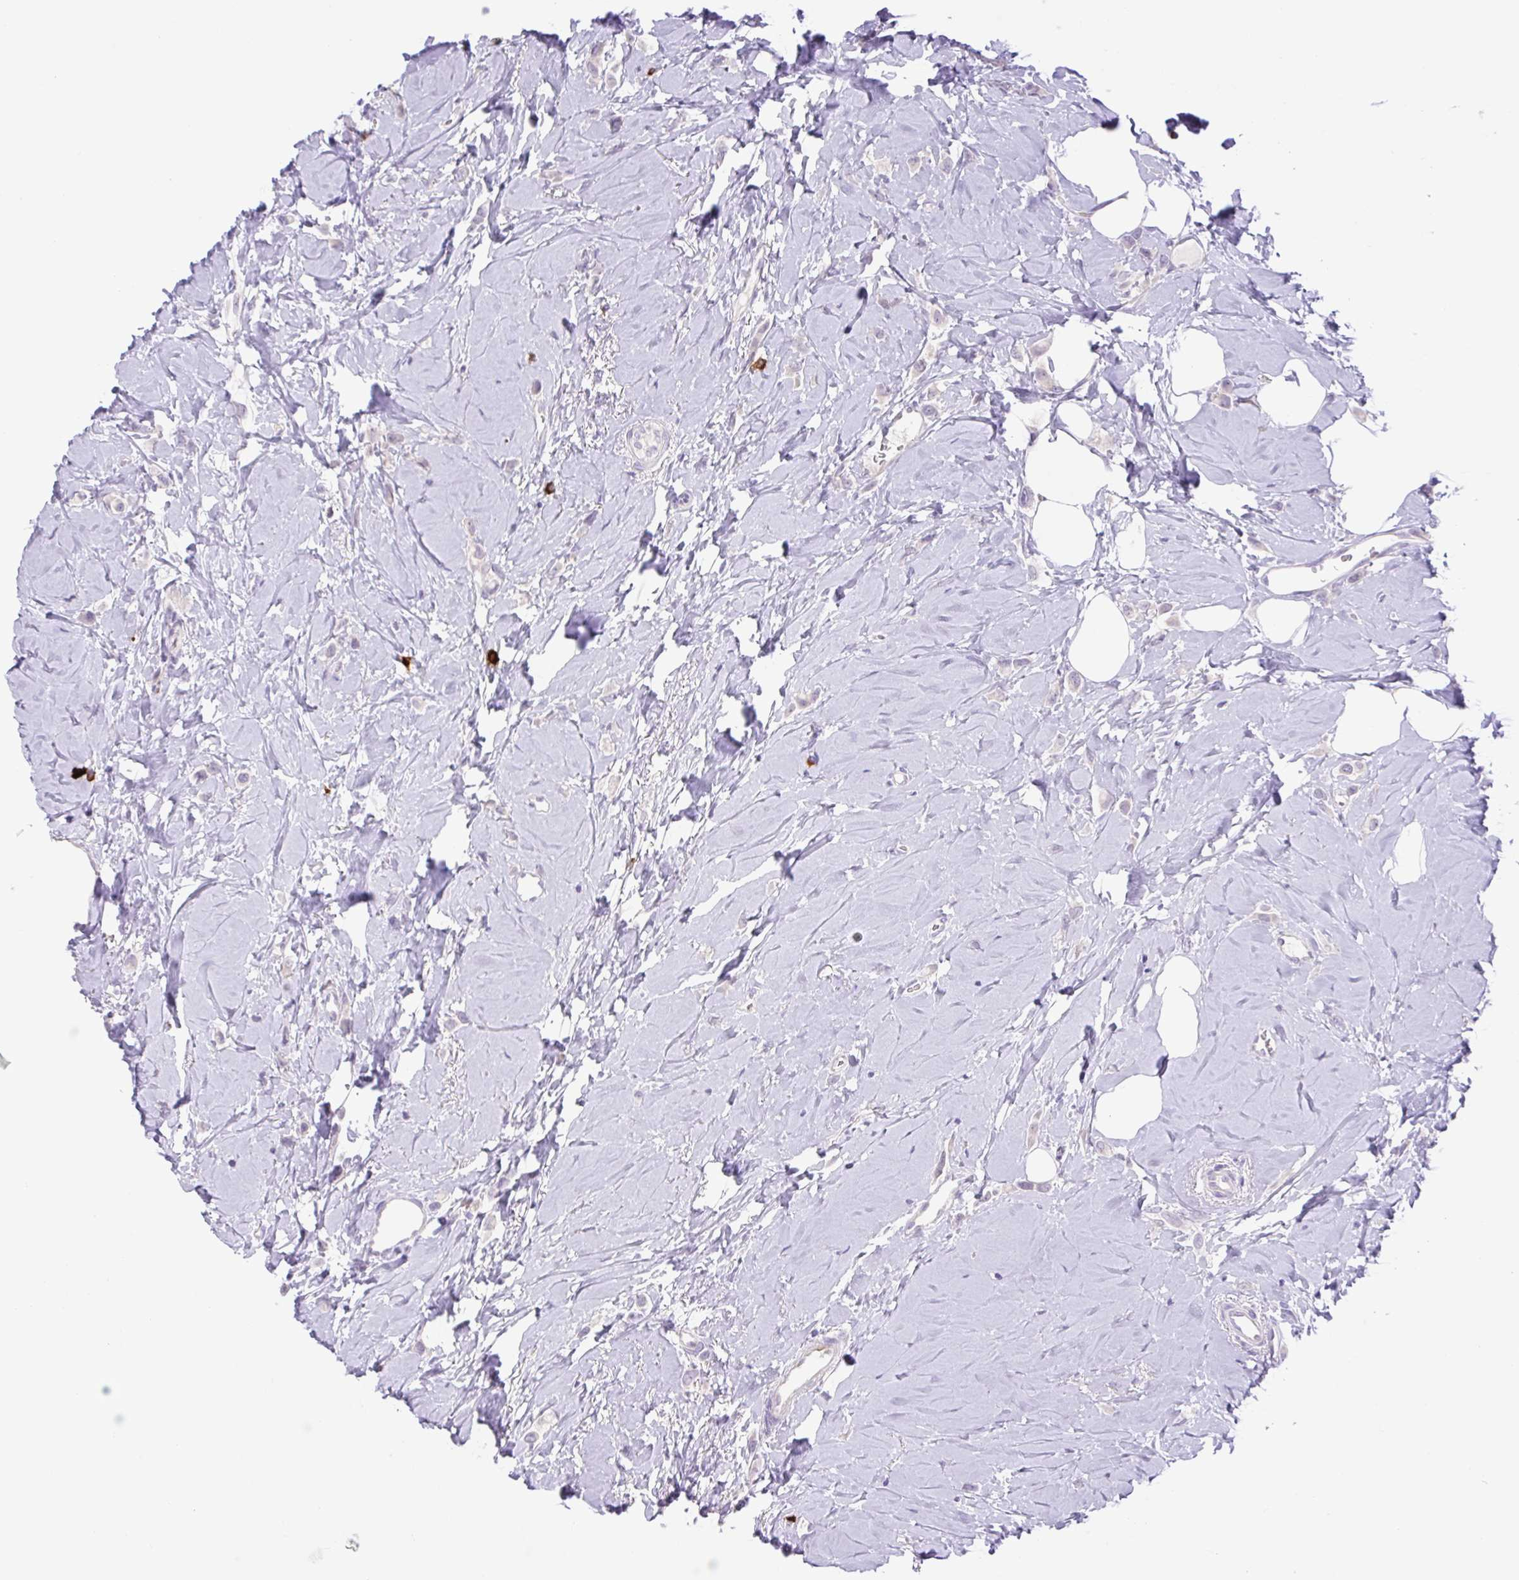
{"staining": {"intensity": "negative", "quantity": "none", "location": "none"}, "tissue": "breast cancer", "cell_type": "Tumor cells", "image_type": "cancer", "snomed": [{"axis": "morphology", "description": "Lobular carcinoma"}, {"axis": "topography", "description": "Breast"}], "caption": "Human breast cancer stained for a protein using IHC demonstrates no positivity in tumor cells.", "gene": "FAM177B", "patient": {"sex": "female", "age": 66}}